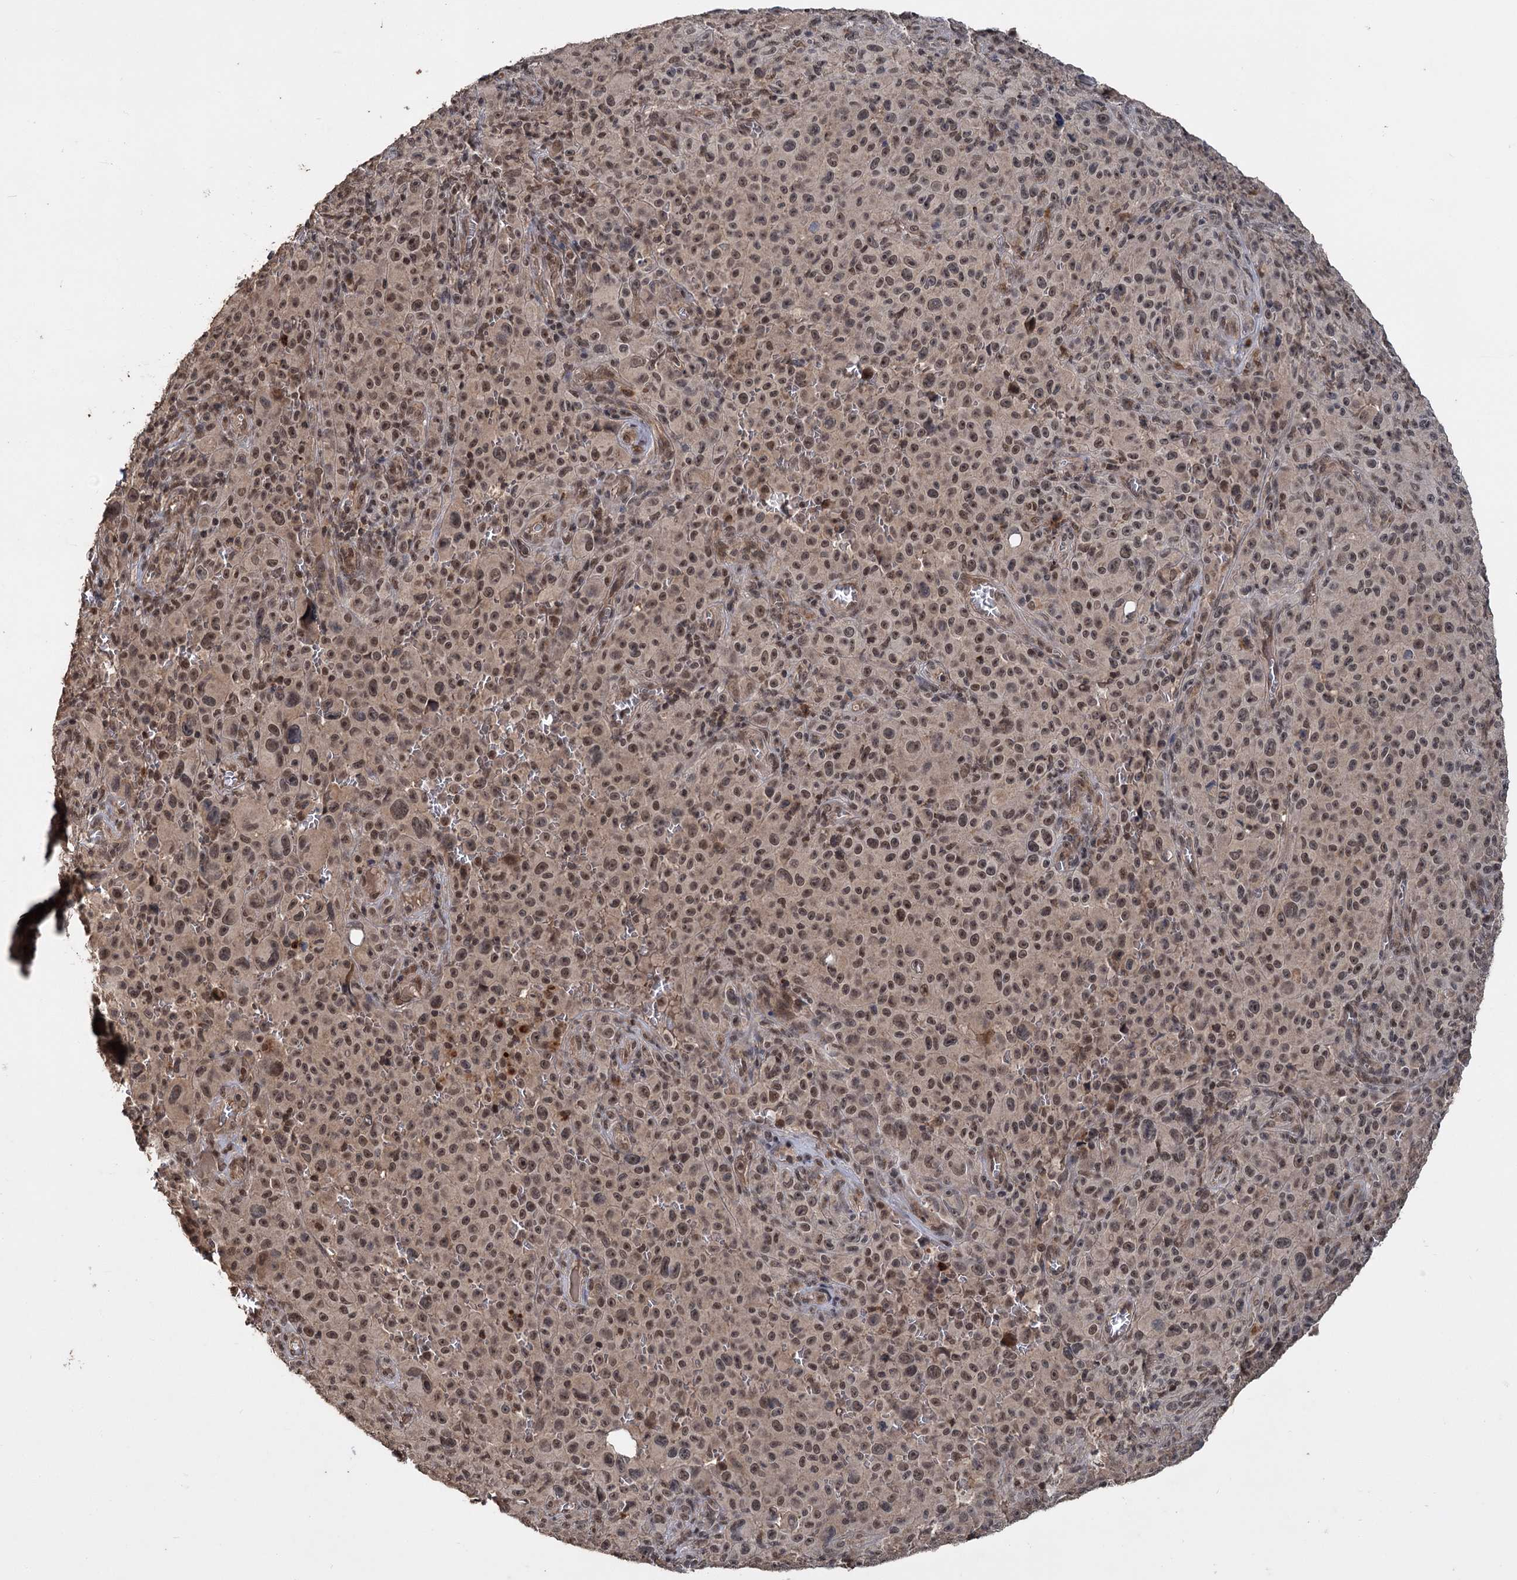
{"staining": {"intensity": "moderate", "quantity": ">75%", "location": "nuclear"}, "tissue": "melanoma", "cell_type": "Tumor cells", "image_type": "cancer", "snomed": [{"axis": "morphology", "description": "Malignant melanoma, NOS"}, {"axis": "topography", "description": "Skin"}], "caption": "This is an image of immunohistochemistry staining of malignant melanoma, which shows moderate staining in the nuclear of tumor cells.", "gene": "KANSL2", "patient": {"sex": "female", "age": 82}}